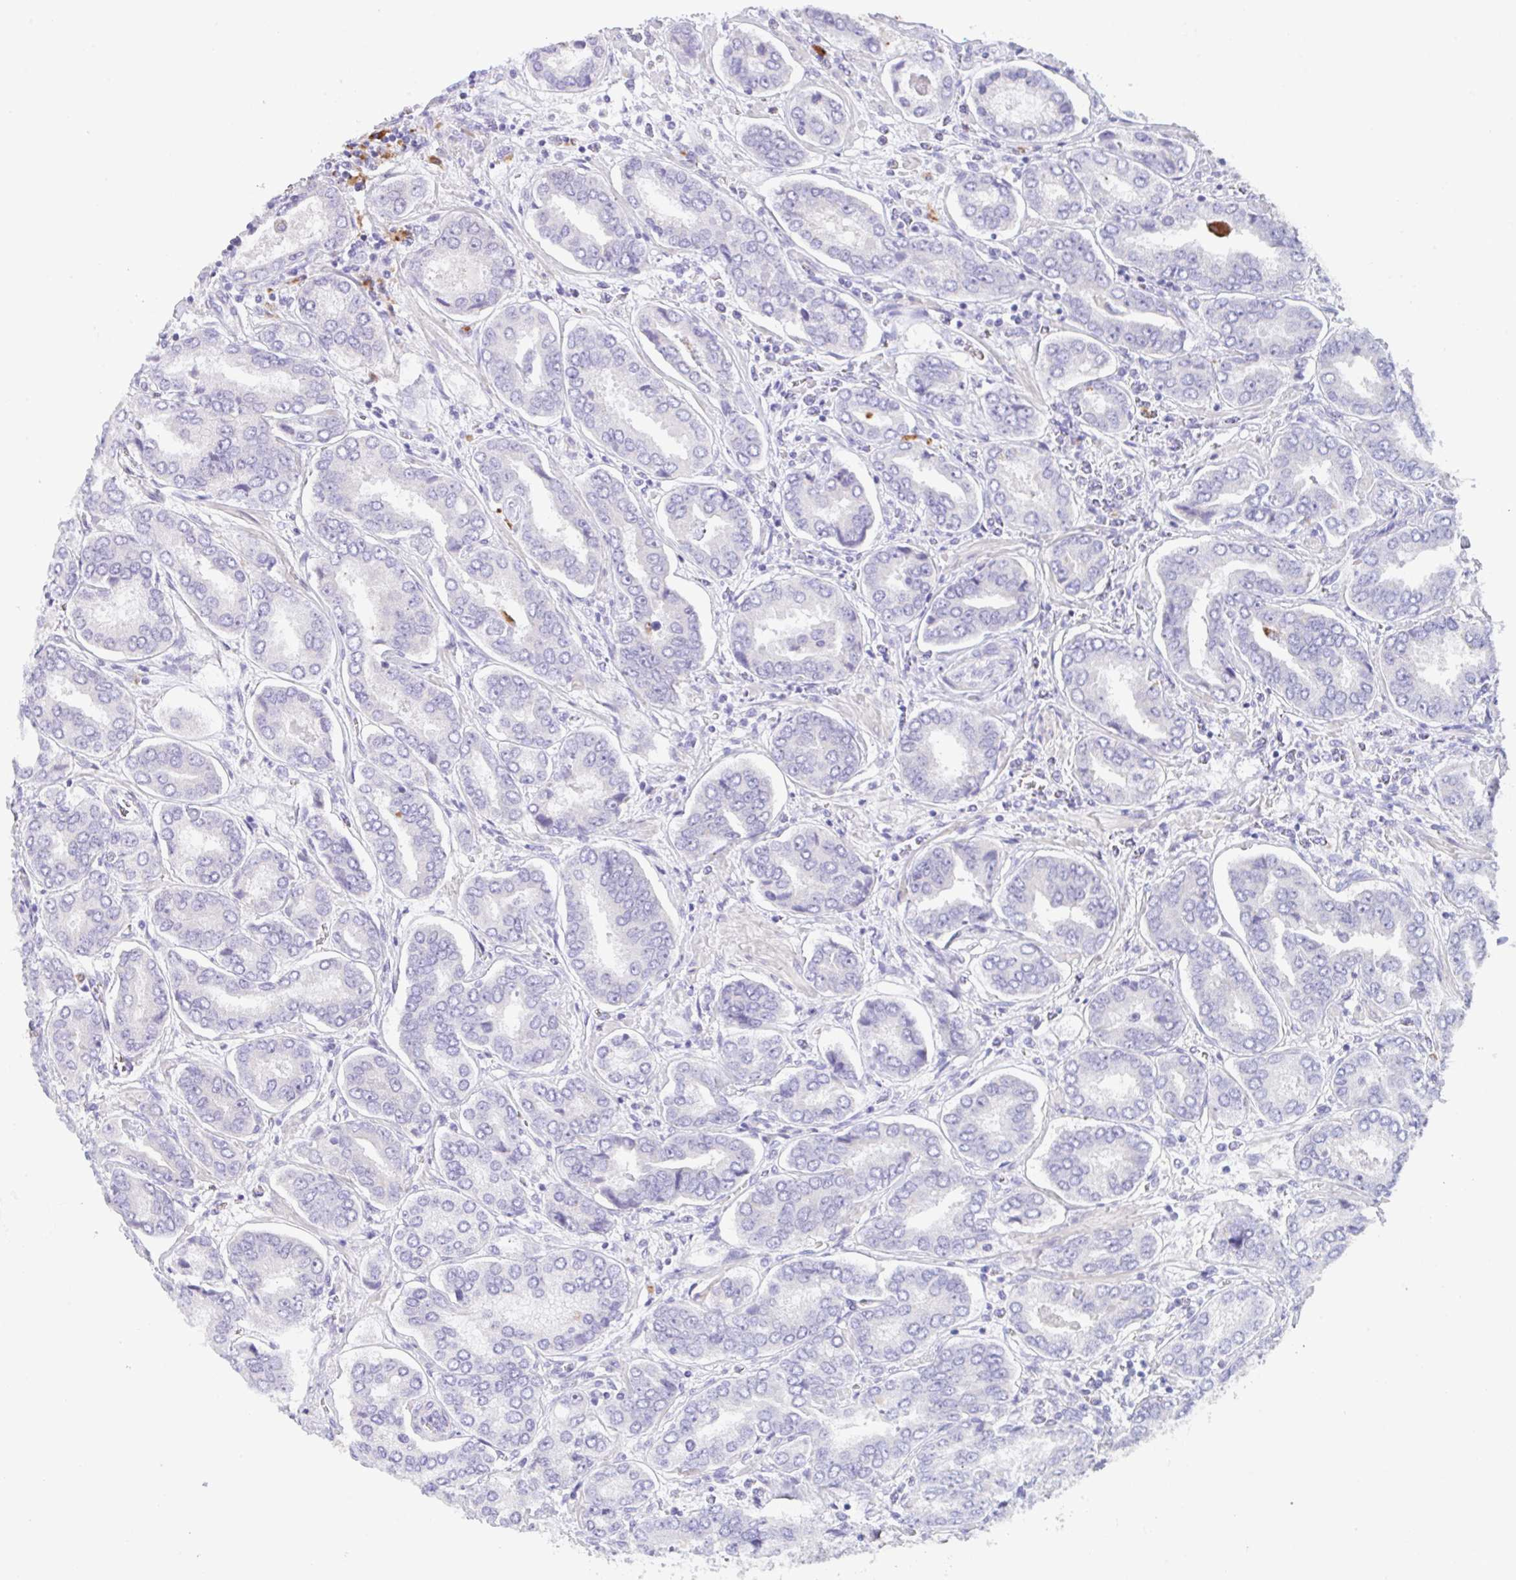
{"staining": {"intensity": "negative", "quantity": "none", "location": "none"}, "tissue": "prostate cancer", "cell_type": "Tumor cells", "image_type": "cancer", "snomed": [{"axis": "morphology", "description": "Adenocarcinoma, High grade"}, {"axis": "topography", "description": "Prostate"}], "caption": "IHC of human prostate cancer (adenocarcinoma (high-grade)) exhibits no positivity in tumor cells. The staining was performed using DAB (3,3'-diaminobenzidine) to visualize the protein expression in brown, while the nuclei were stained in blue with hematoxylin (Magnification: 20x).", "gene": "TRAF4", "patient": {"sex": "male", "age": 72}}